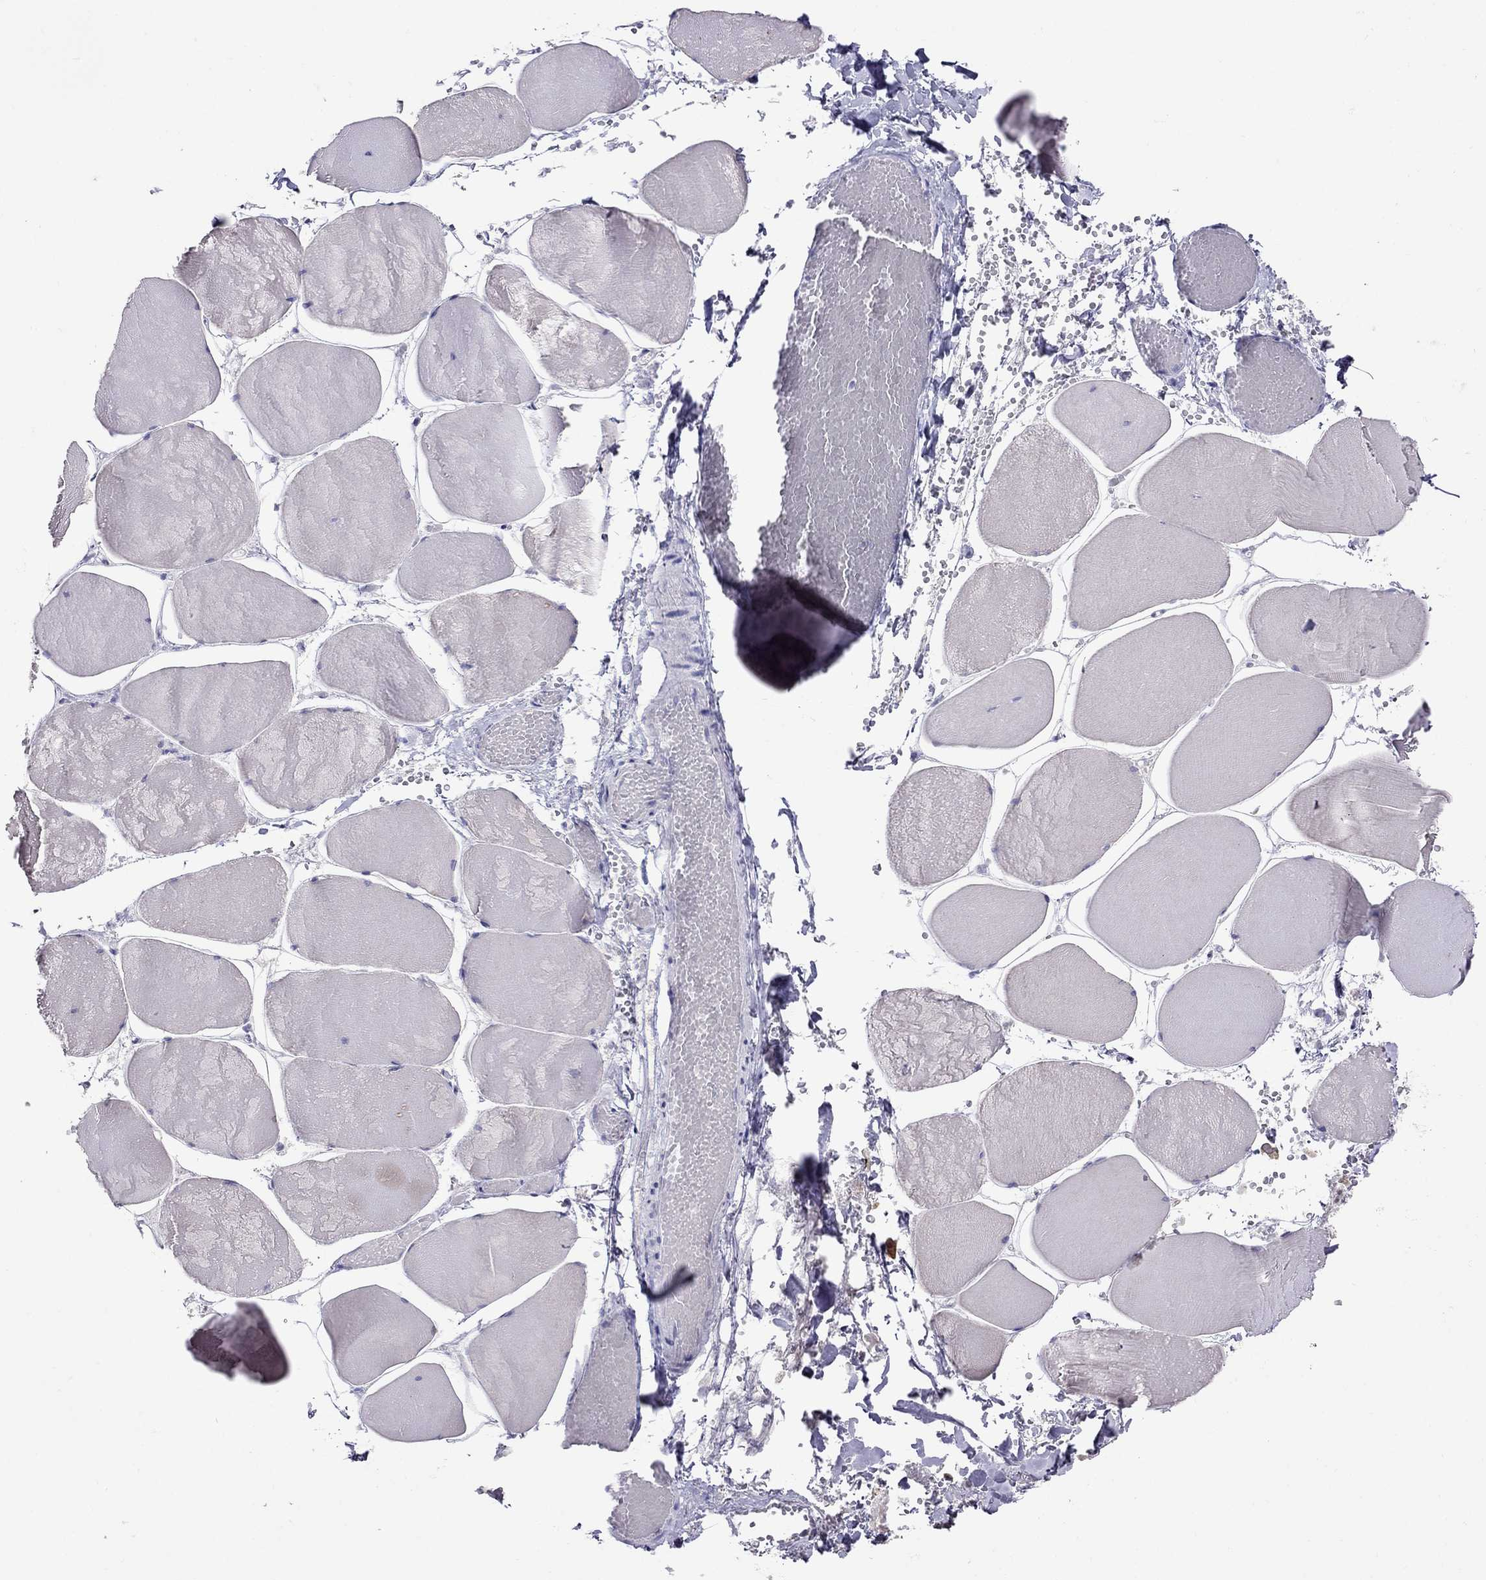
{"staining": {"intensity": "negative", "quantity": "none", "location": "none"}, "tissue": "skeletal muscle", "cell_type": "Myocytes", "image_type": "normal", "snomed": [{"axis": "morphology", "description": "Normal tissue, NOS"}, {"axis": "morphology", "description": "Malignant melanoma, Metastatic site"}, {"axis": "topography", "description": "Skeletal muscle"}], "caption": "The histopathology image demonstrates no significant expression in myocytes of skeletal muscle.", "gene": "MYO3B", "patient": {"sex": "male", "age": 50}}